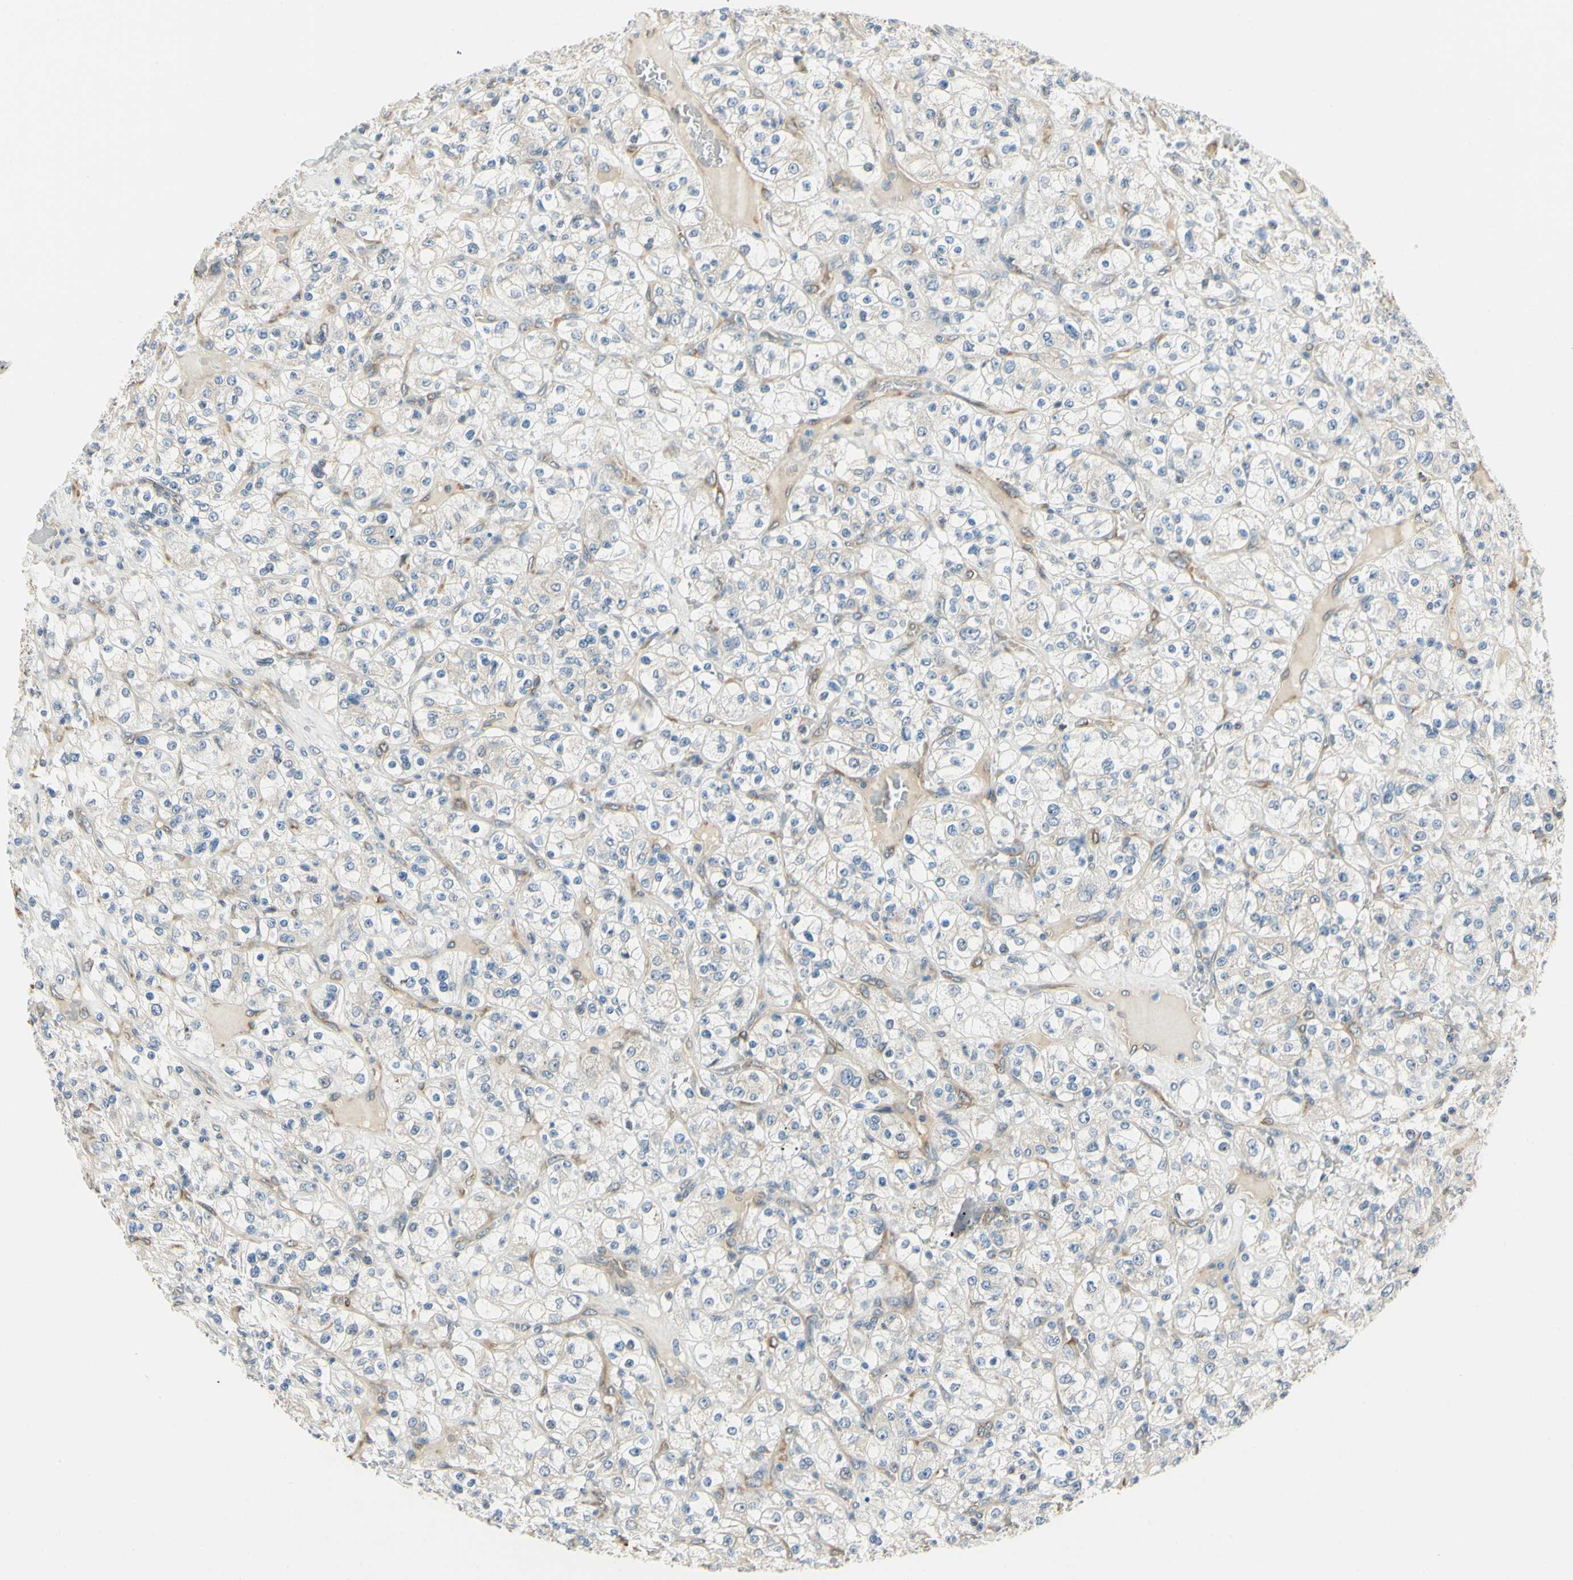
{"staining": {"intensity": "negative", "quantity": "none", "location": "none"}, "tissue": "renal cancer", "cell_type": "Tumor cells", "image_type": "cancer", "snomed": [{"axis": "morphology", "description": "Normal tissue, NOS"}, {"axis": "morphology", "description": "Adenocarcinoma, NOS"}, {"axis": "topography", "description": "Kidney"}], "caption": "Immunohistochemistry micrograph of renal adenocarcinoma stained for a protein (brown), which demonstrates no positivity in tumor cells. (DAB (3,3'-diaminobenzidine) IHC, high magnification).", "gene": "IGDCC4", "patient": {"sex": "female", "age": 72}}